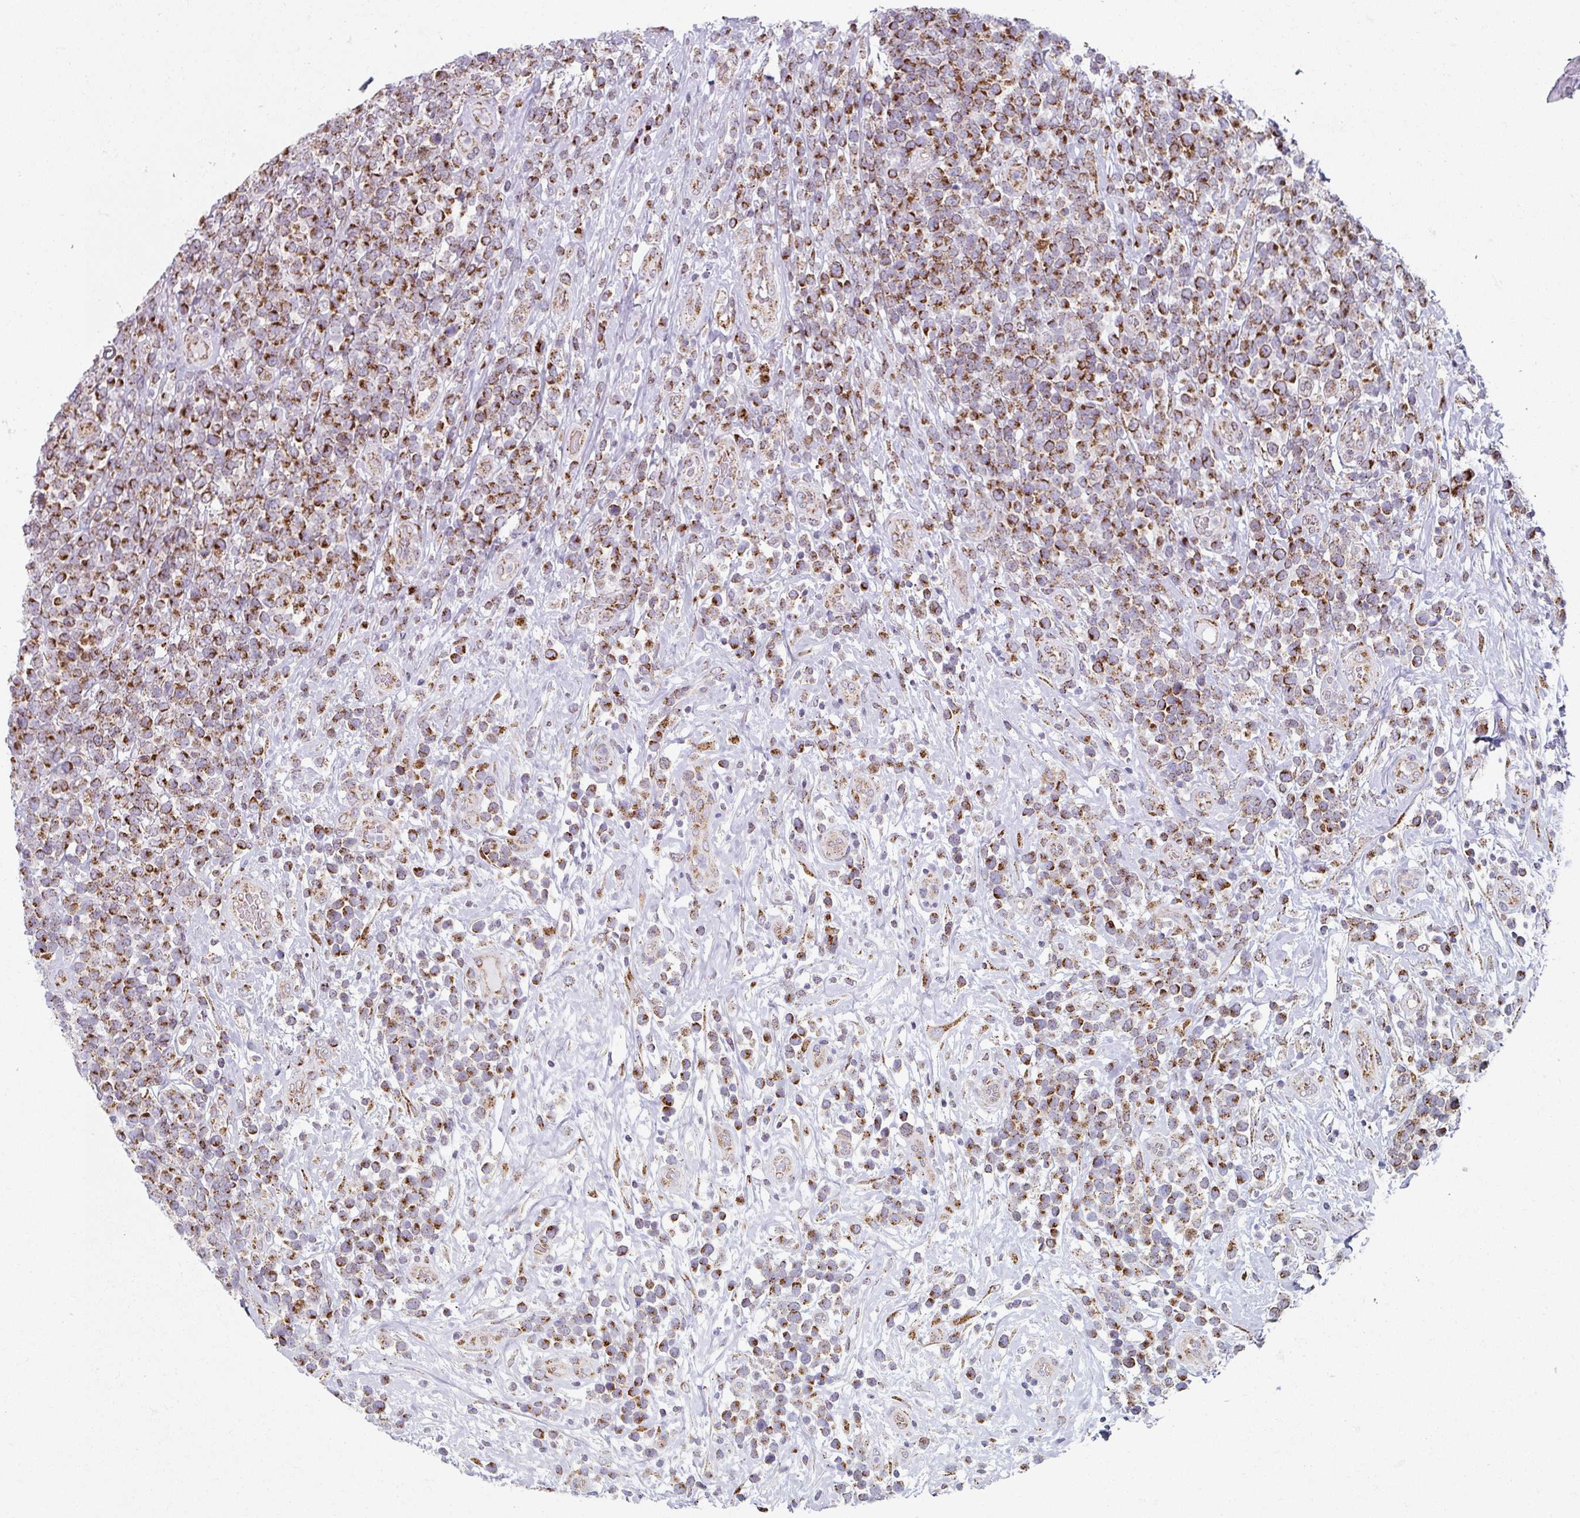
{"staining": {"intensity": "strong", "quantity": ">75%", "location": "cytoplasmic/membranous"}, "tissue": "lymphoma", "cell_type": "Tumor cells", "image_type": "cancer", "snomed": [{"axis": "morphology", "description": "Malignant lymphoma, non-Hodgkin's type, High grade"}, {"axis": "topography", "description": "Soft tissue"}], "caption": "Immunohistochemical staining of lymphoma exhibits high levels of strong cytoplasmic/membranous protein expression in approximately >75% of tumor cells. The staining is performed using DAB (3,3'-diaminobenzidine) brown chromogen to label protein expression. The nuclei are counter-stained blue using hematoxylin.", "gene": "CCDC85B", "patient": {"sex": "female", "age": 56}}